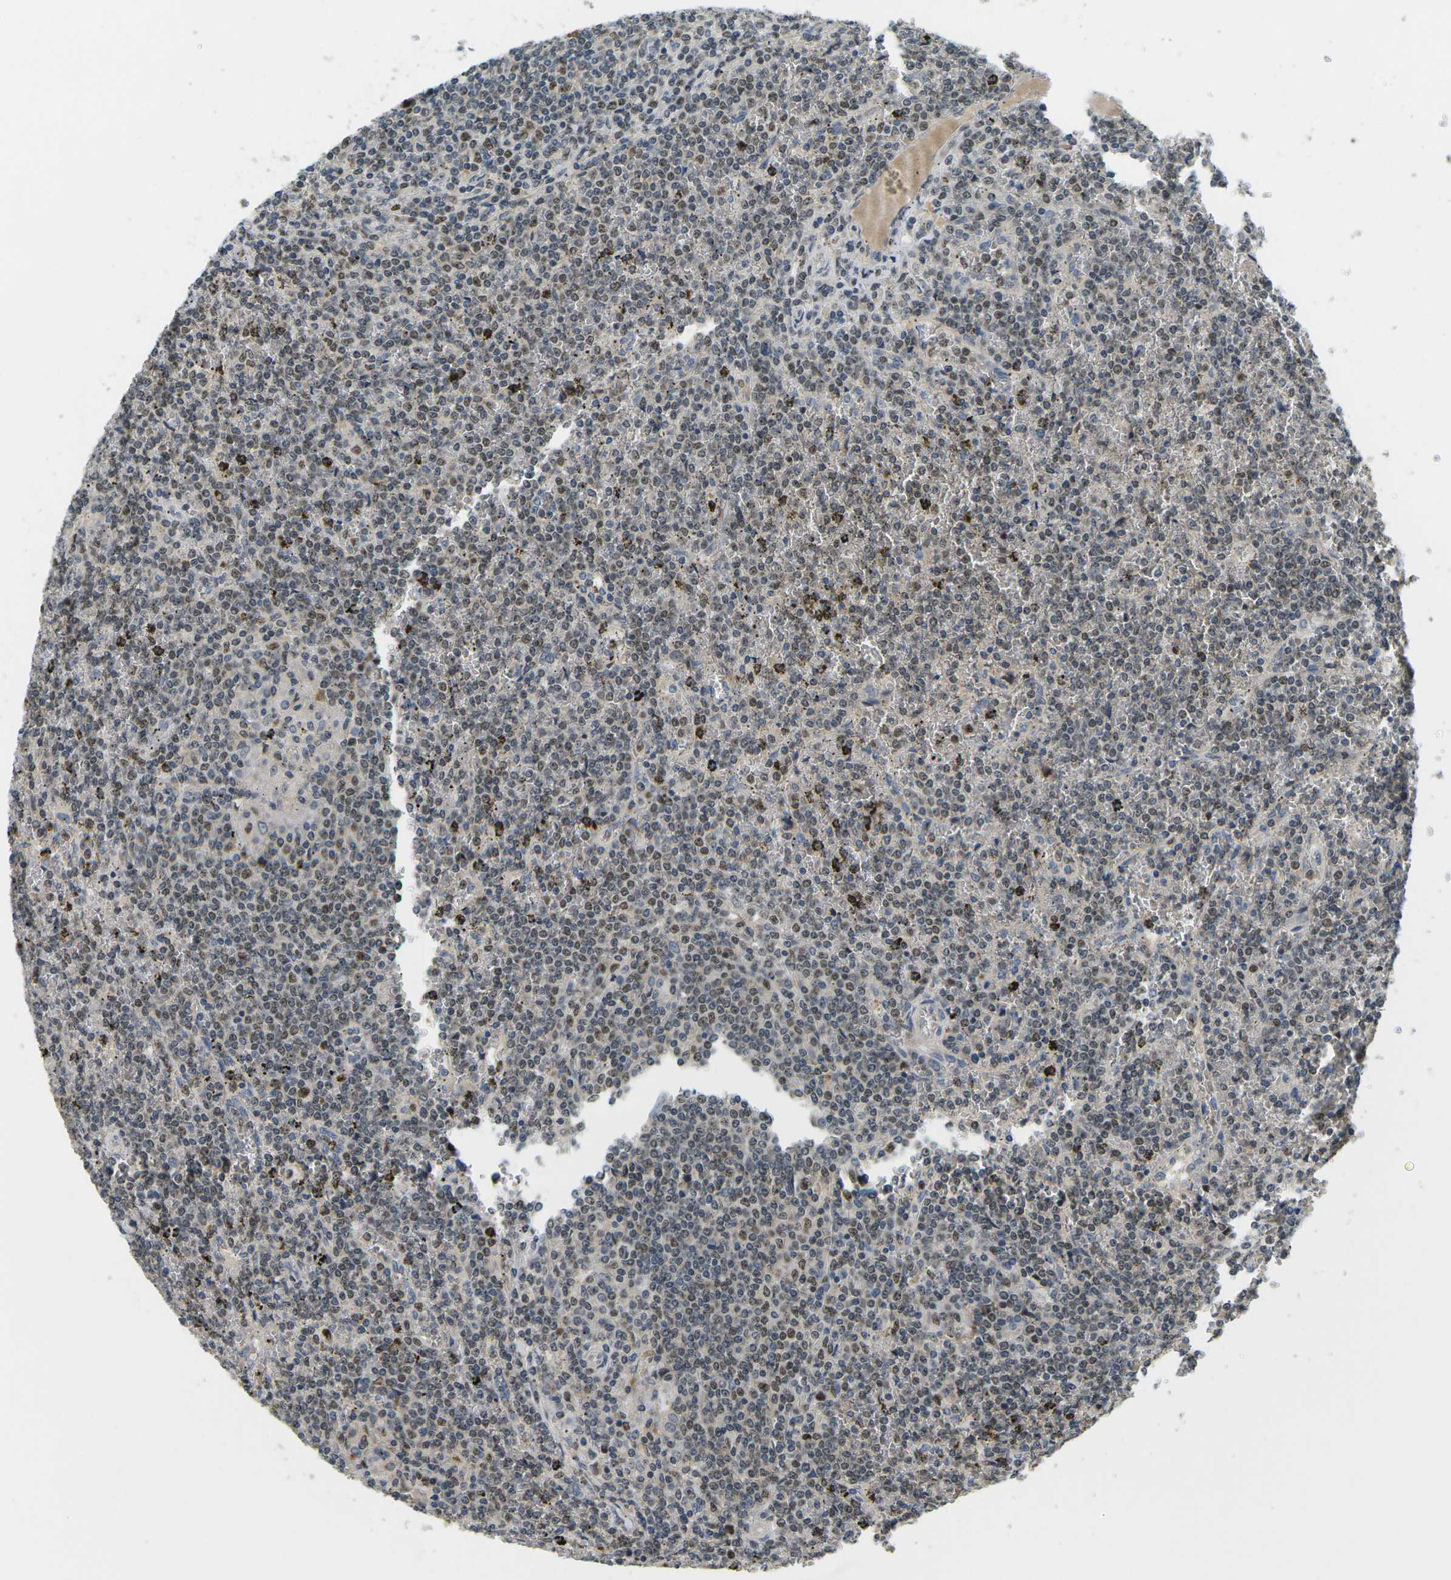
{"staining": {"intensity": "weak", "quantity": "25%-75%", "location": "nuclear"}, "tissue": "lymphoma", "cell_type": "Tumor cells", "image_type": "cancer", "snomed": [{"axis": "morphology", "description": "Malignant lymphoma, non-Hodgkin's type, Low grade"}, {"axis": "topography", "description": "Spleen"}], "caption": "Lymphoma stained with IHC shows weak nuclear staining in about 25%-75% of tumor cells.", "gene": "KLHL8", "patient": {"sex": "female", "age": 19}}